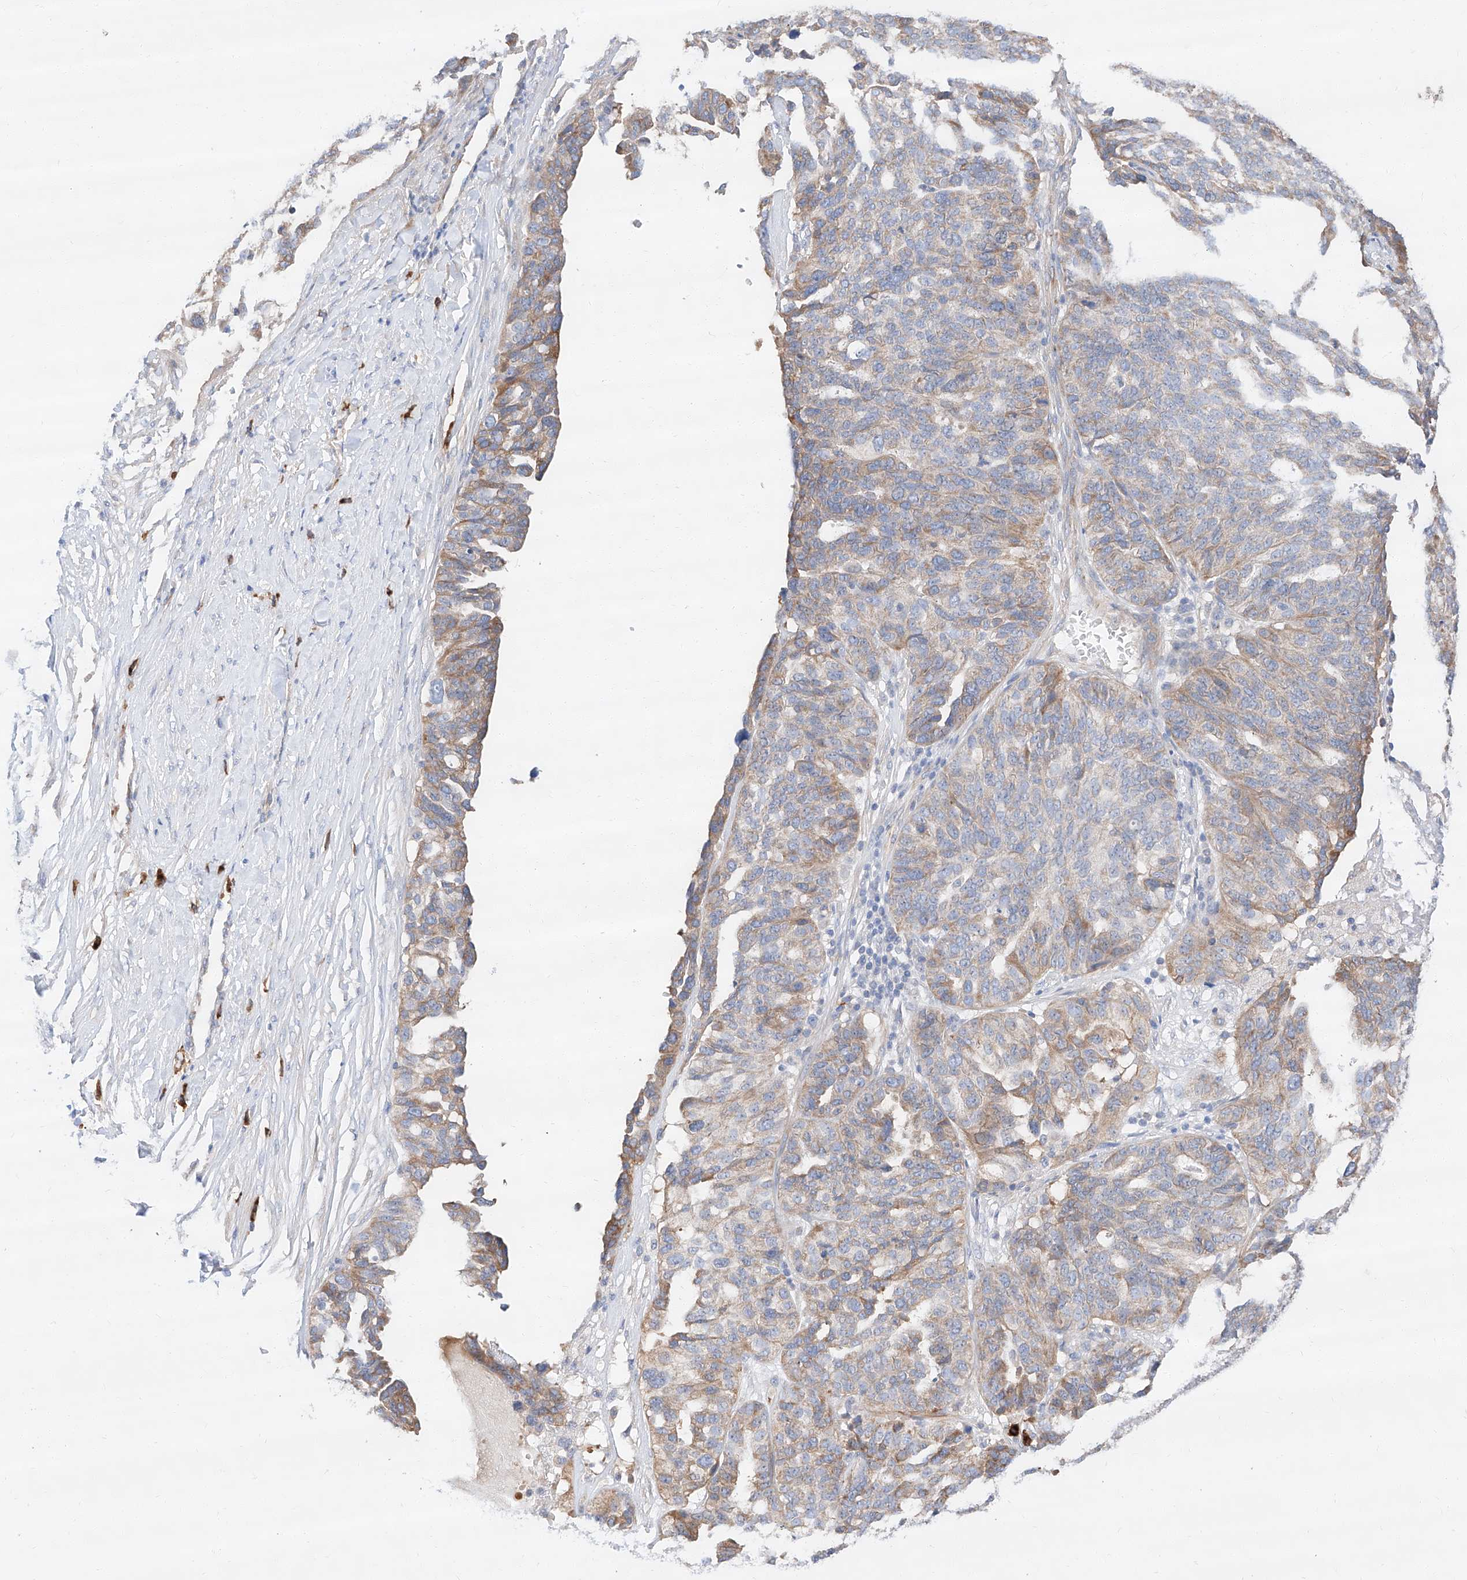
{"staining": {"intensity": "weak", "quantity": "25%-75%", "location": "cytoplasmic/membranous"}, "tissue": "ovarian cancer", "cell_type": "Tumor cells", "image_type": "cancer", "snomed": [{"axis": "morphology", "description": "Cystadenocarcinoma, serous, NOS"}, {"axis": "topography", "description": "Ovary"}], "caption": "Immunohistochemical staining of human serous cystadenocarcinoma (ovarian) reveals low levels of weak cytoplasmic/membranous staining in about 25%-75% of tumor cells.", "gene": "GLMN", "patient": {"sex": "female", "age": 59}}